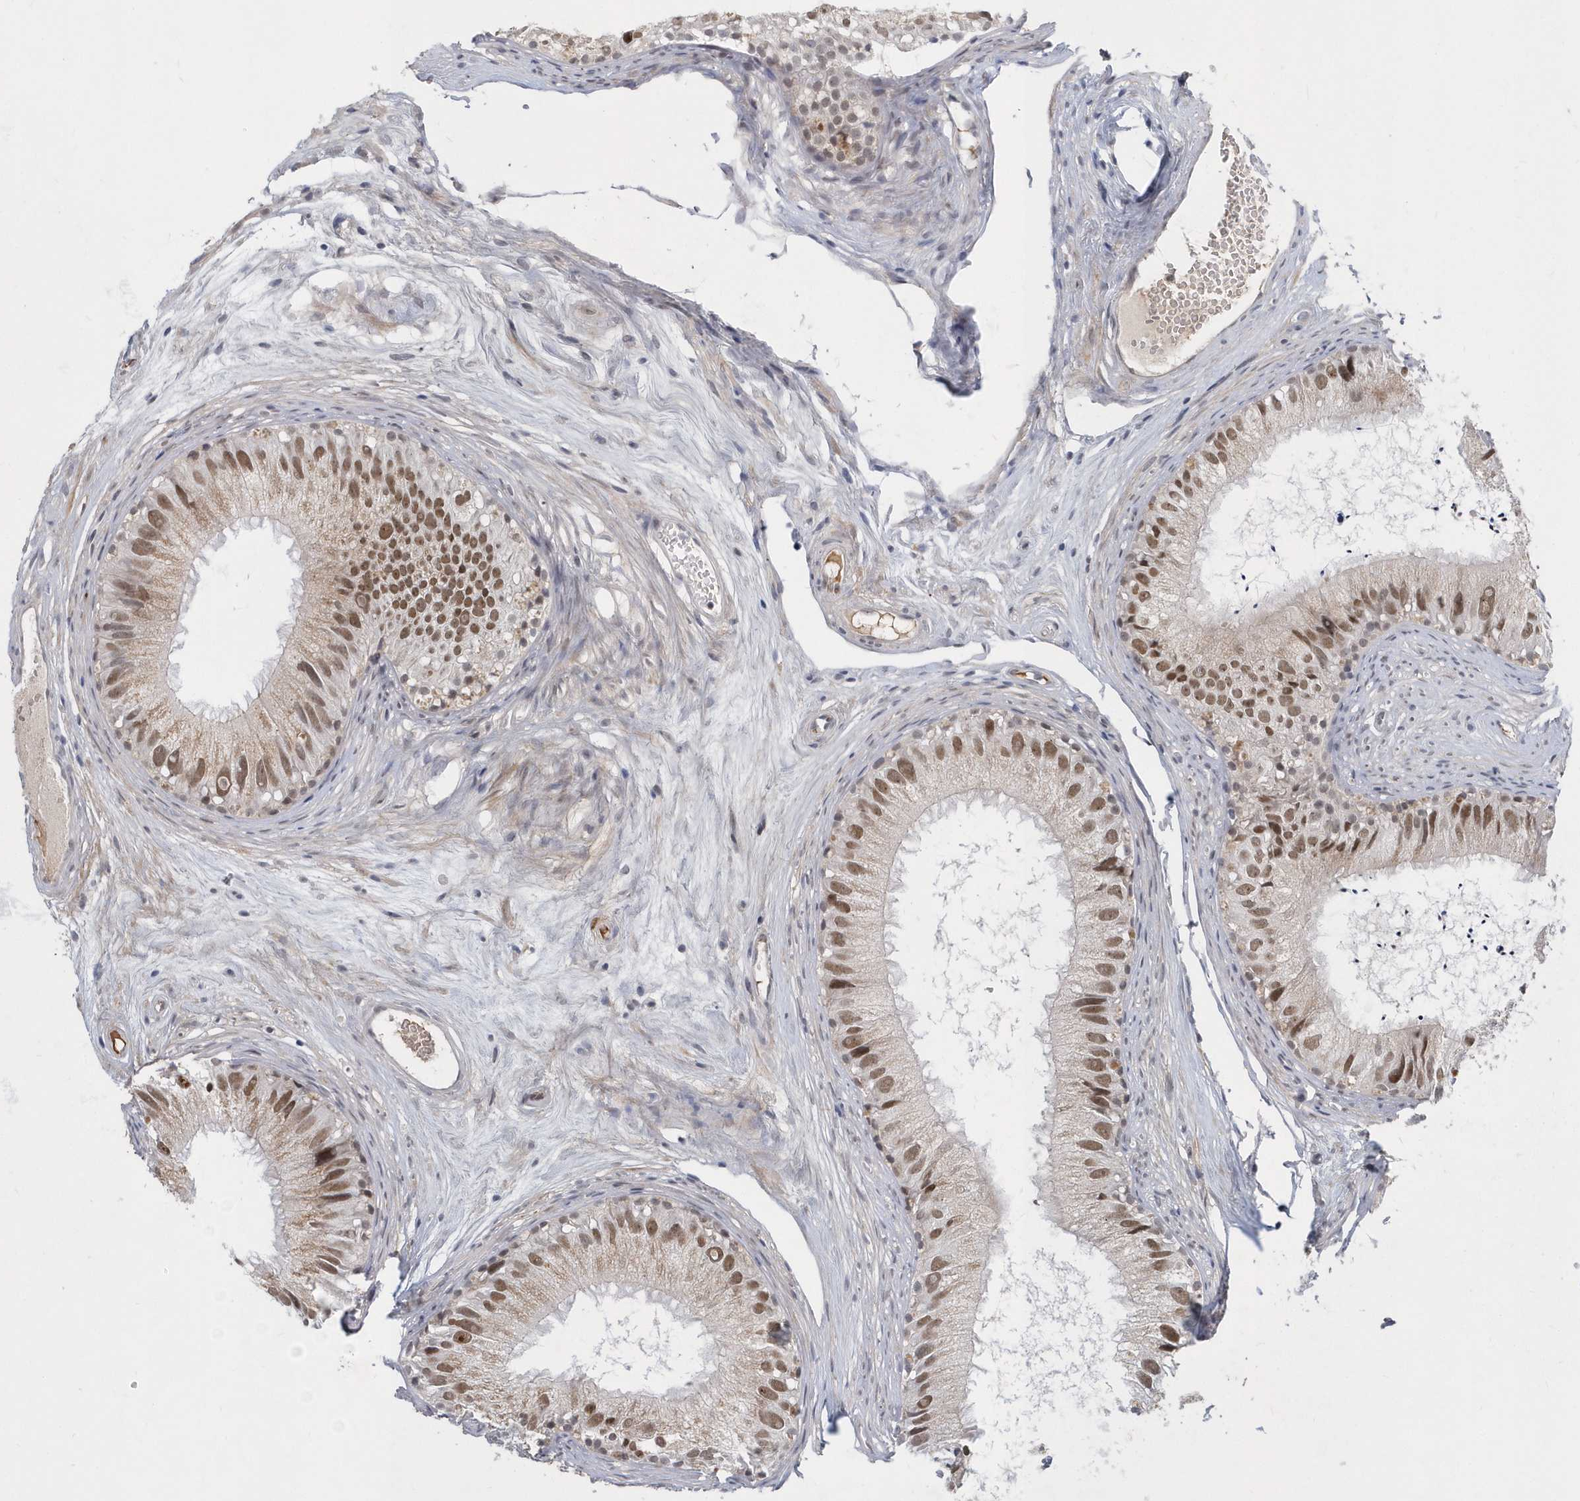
{"staining": {"intensity": "moderate", "quantity": ">75%", "location": "nuclear"}, "tissue": "epididymis", "cell_type": "Glandular cells", "image_type": "normal", "snomed": [{"axis": "morphology", "description": "Normal tissue, NOS"}, {"axis": "topography", "description": "Epididymis"}], "caption": "Glandular cells exhibit medium levels of moderate nuclear positivity in approximately >75% of cells in benign epididymis. The staining was performed using DAB to visualize the protein expression in brown, while the nuclei were stained in blue with hematoxylin (Magnification: 20x).", "gene": "FAM217A", "patient": {"sex": "male", "age": 77}}